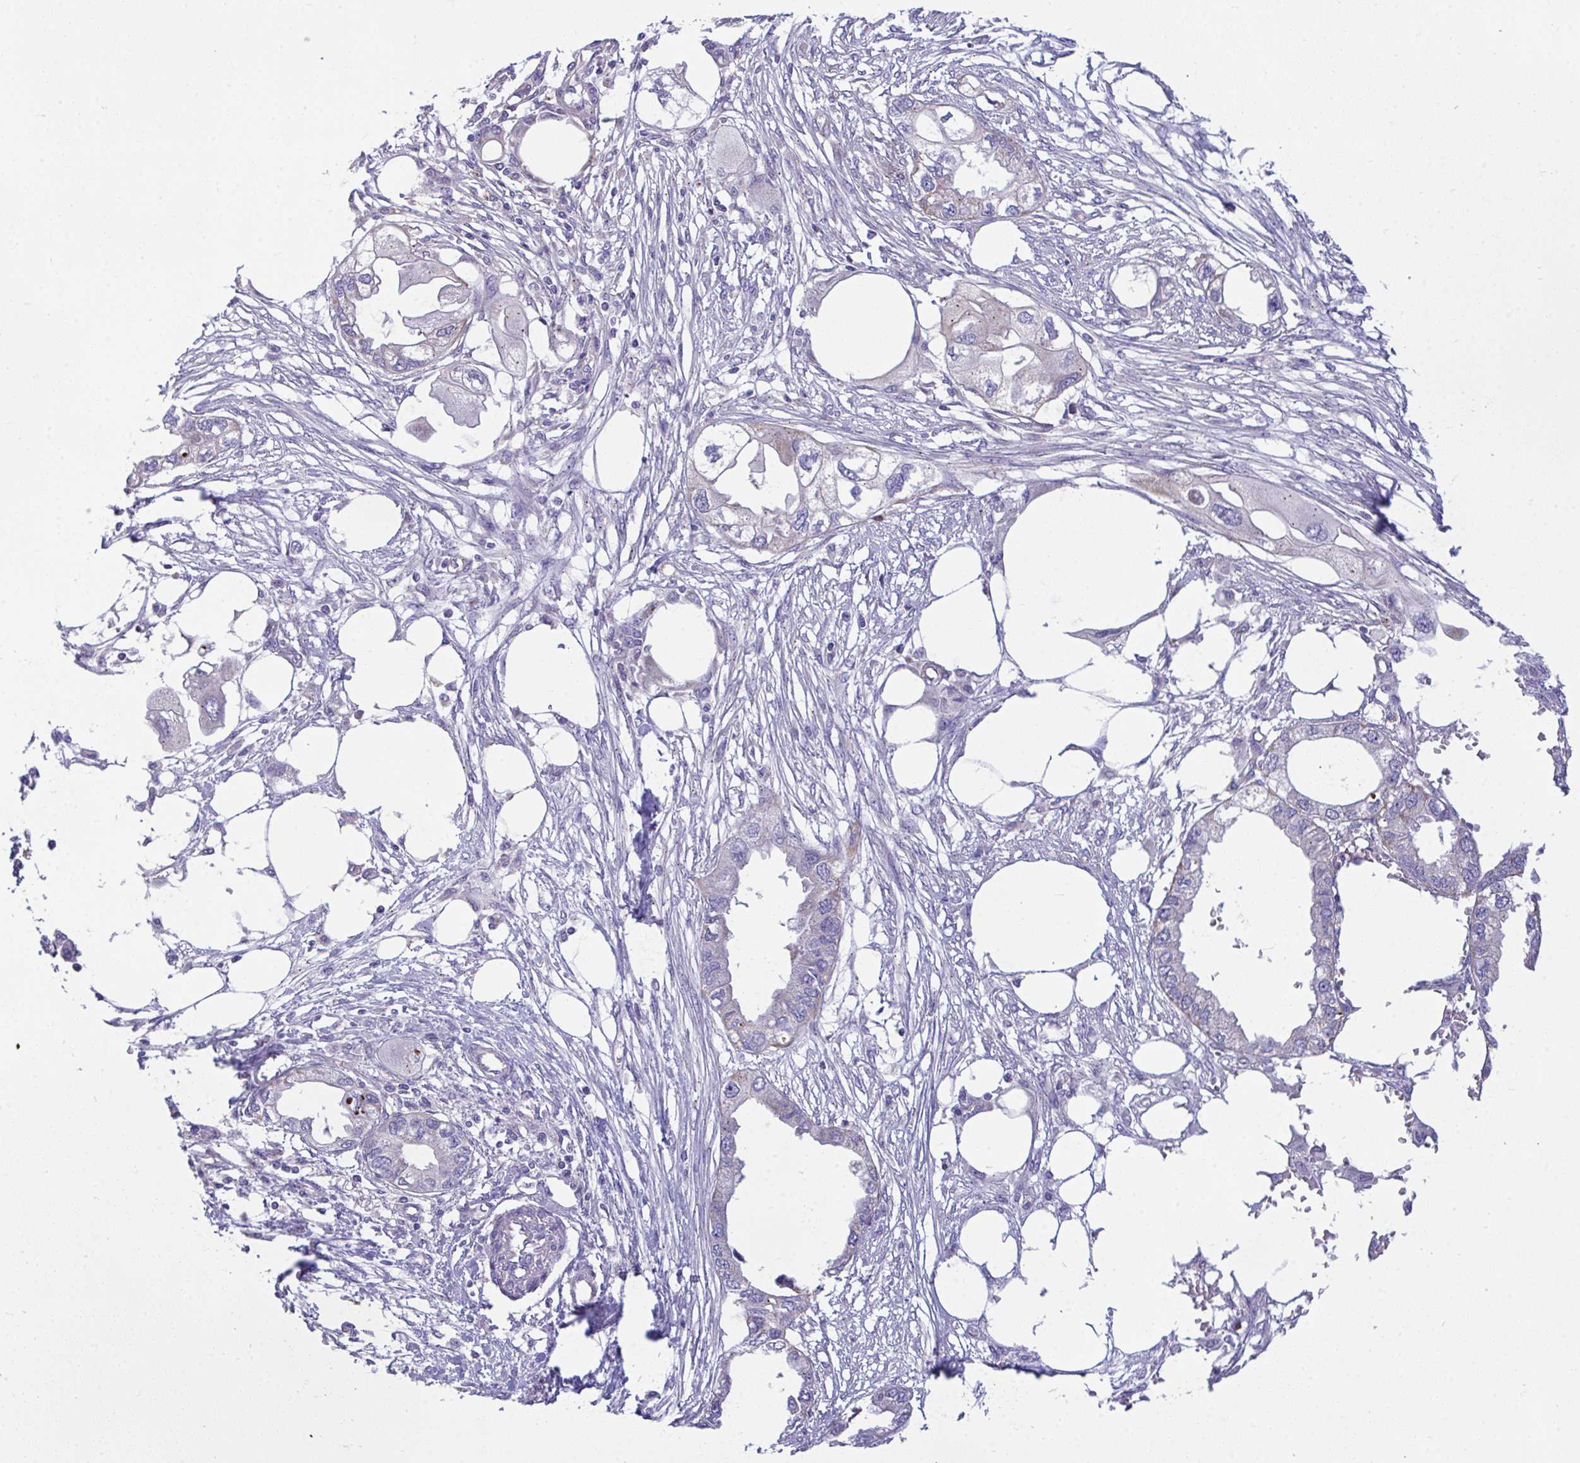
{"staining": {"intensity": "negative", "quantity": "none", "location": "none"}, "tissue": "endometrial cancer", "cell_type": "Tumor cells", "image_type": "cancer", "snomed": [{"axis": "morphology", "description": "Adenocarcinoma, NOS"}, {"axis": "morphology", "description": "Adenocarcinoma, metastatic, NOS"}, {"axis": "topography", "description": "Adipose tissue"}, {"axis": "topography", "description": "Endometrium"}], "caption": "The histopathology image displays no significant positivity in tumor cells of endometrial cancer.", "gene": "MRPS16", "patient": {"sex": "female", "age": 67}}